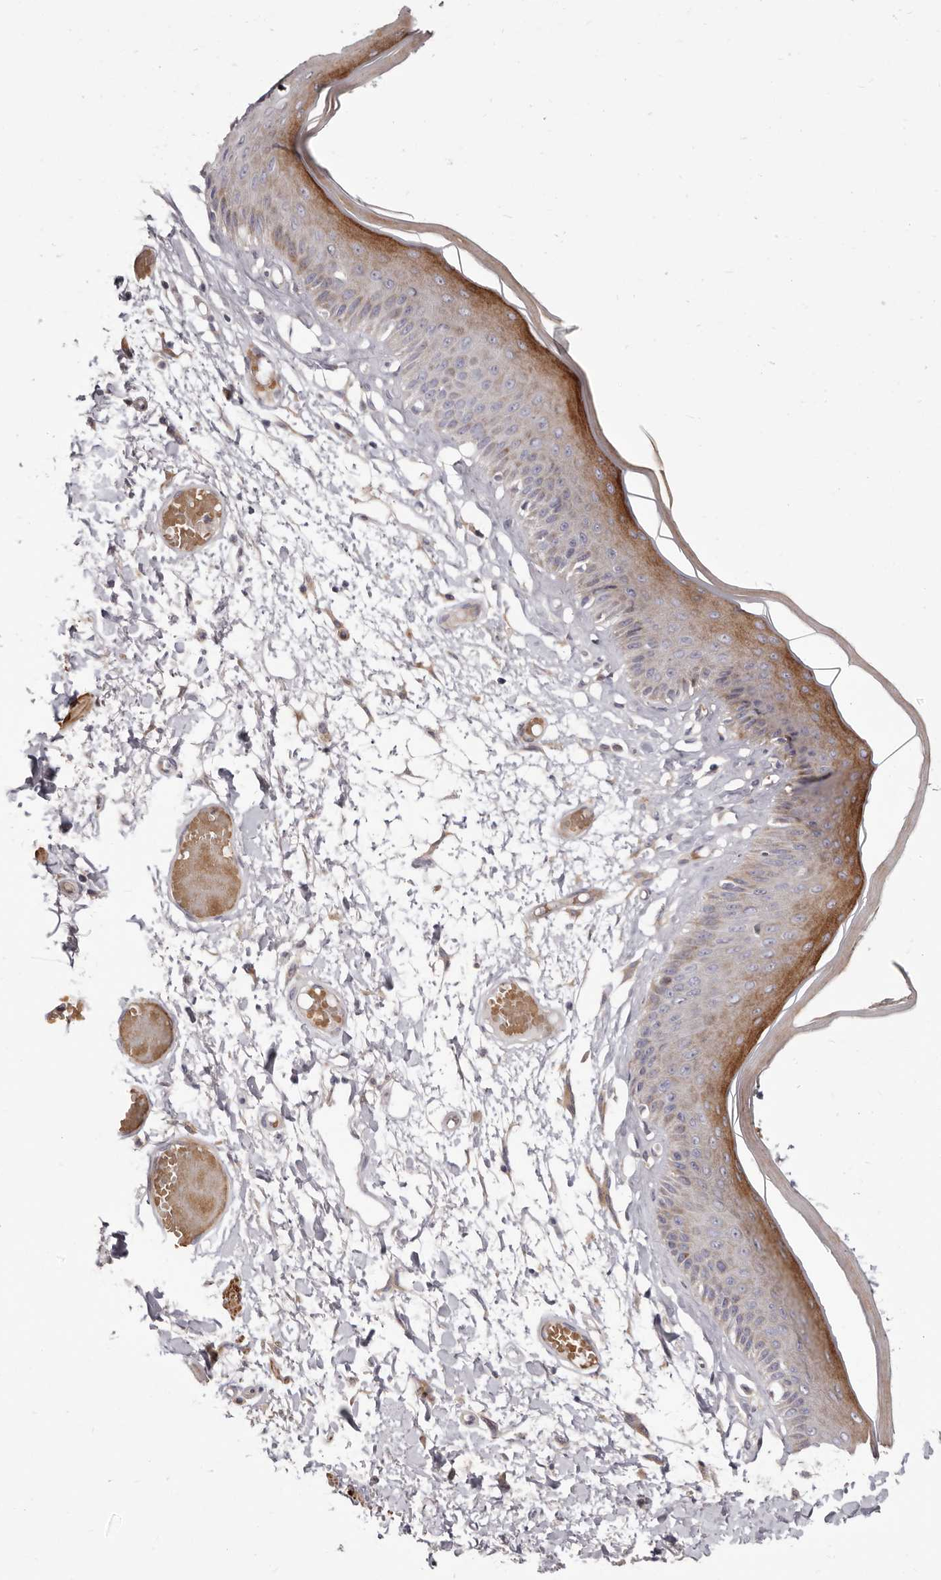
{"staining": {"intensity": "moderate", "quantity": "25%-75%", "location": "cytoplasmic/membranous"}, "tissue": "skin", "cell_type": "Epidermal cells", "image_type": "normal", "snomed": [{"axis": "morphology", "description": "Normal tissue, NOS"}, {"axis": "topography", "description": "Vulva"}], "caption": "The photomicrograph reveals staining of benign skin, revealing moderate cytoplasmic/membranous protein staining (brown color) within epidermal cells. (DAB IHC, brown staining for protein, blue staining for nuclei).", "gene": "AIDA", "patient": {"sex": "female", "age": 73}}